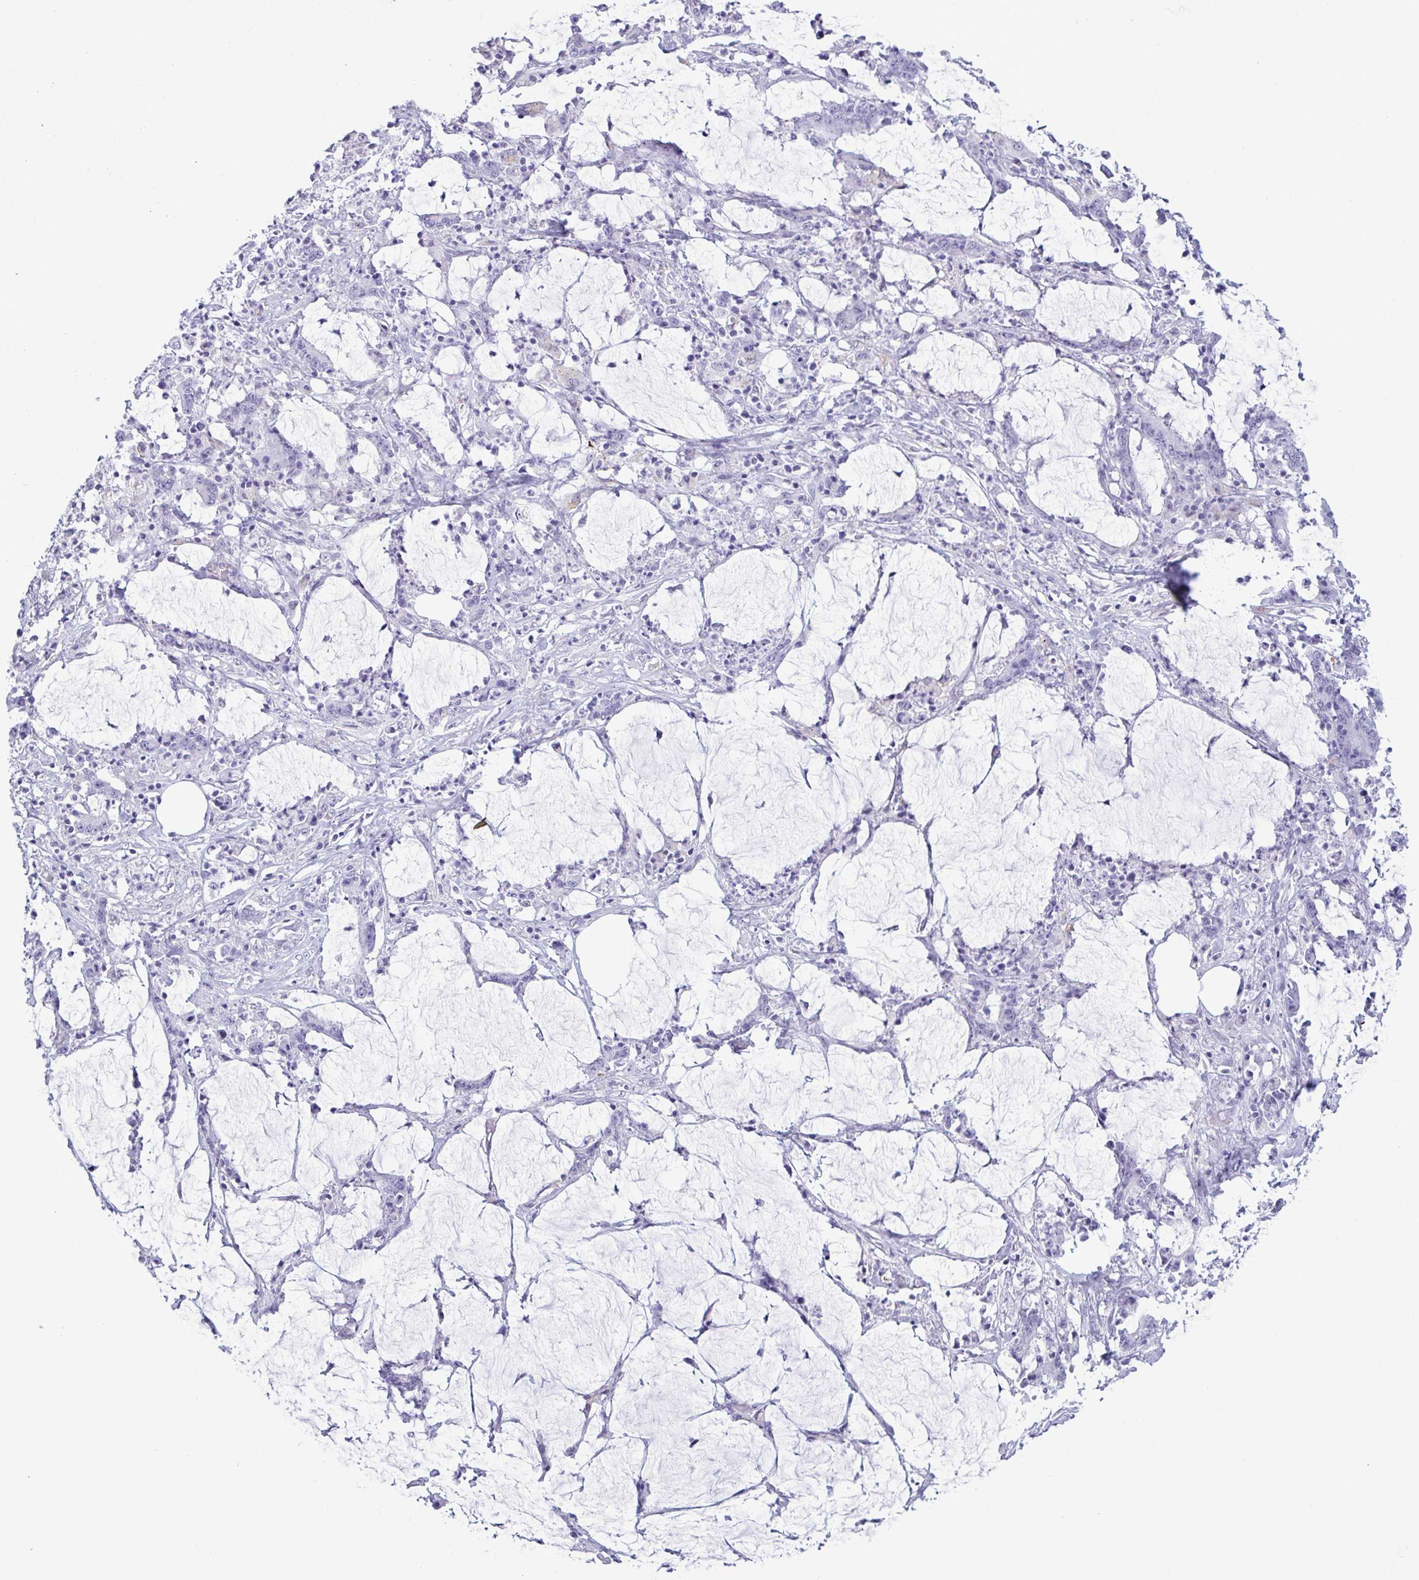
{"staining": {"intensity": "negative", "quantity": "none", "location": "none"}, "tissue": "stomach cancer", "cell_type": "Tumor cells", "image_type": "cancer", "snomed": [{"axis": "morphology", "description": "Adenocarcinoma, NOS"}, {"axis": "topography", "description": "Stomach, upper"}], "caption": "IHC image of neoplastic tissue: adenocarcinoma (stomach) stained with DAB shows no significant protein positivity in tumor cells. The staining is performed using DAB (3,3'-diaminobenzidine) brown chromogen with nuclei counter-stained in using hematoxylin.", "gene": "ELN", "patient": {"sex": "male", "age": 68}}